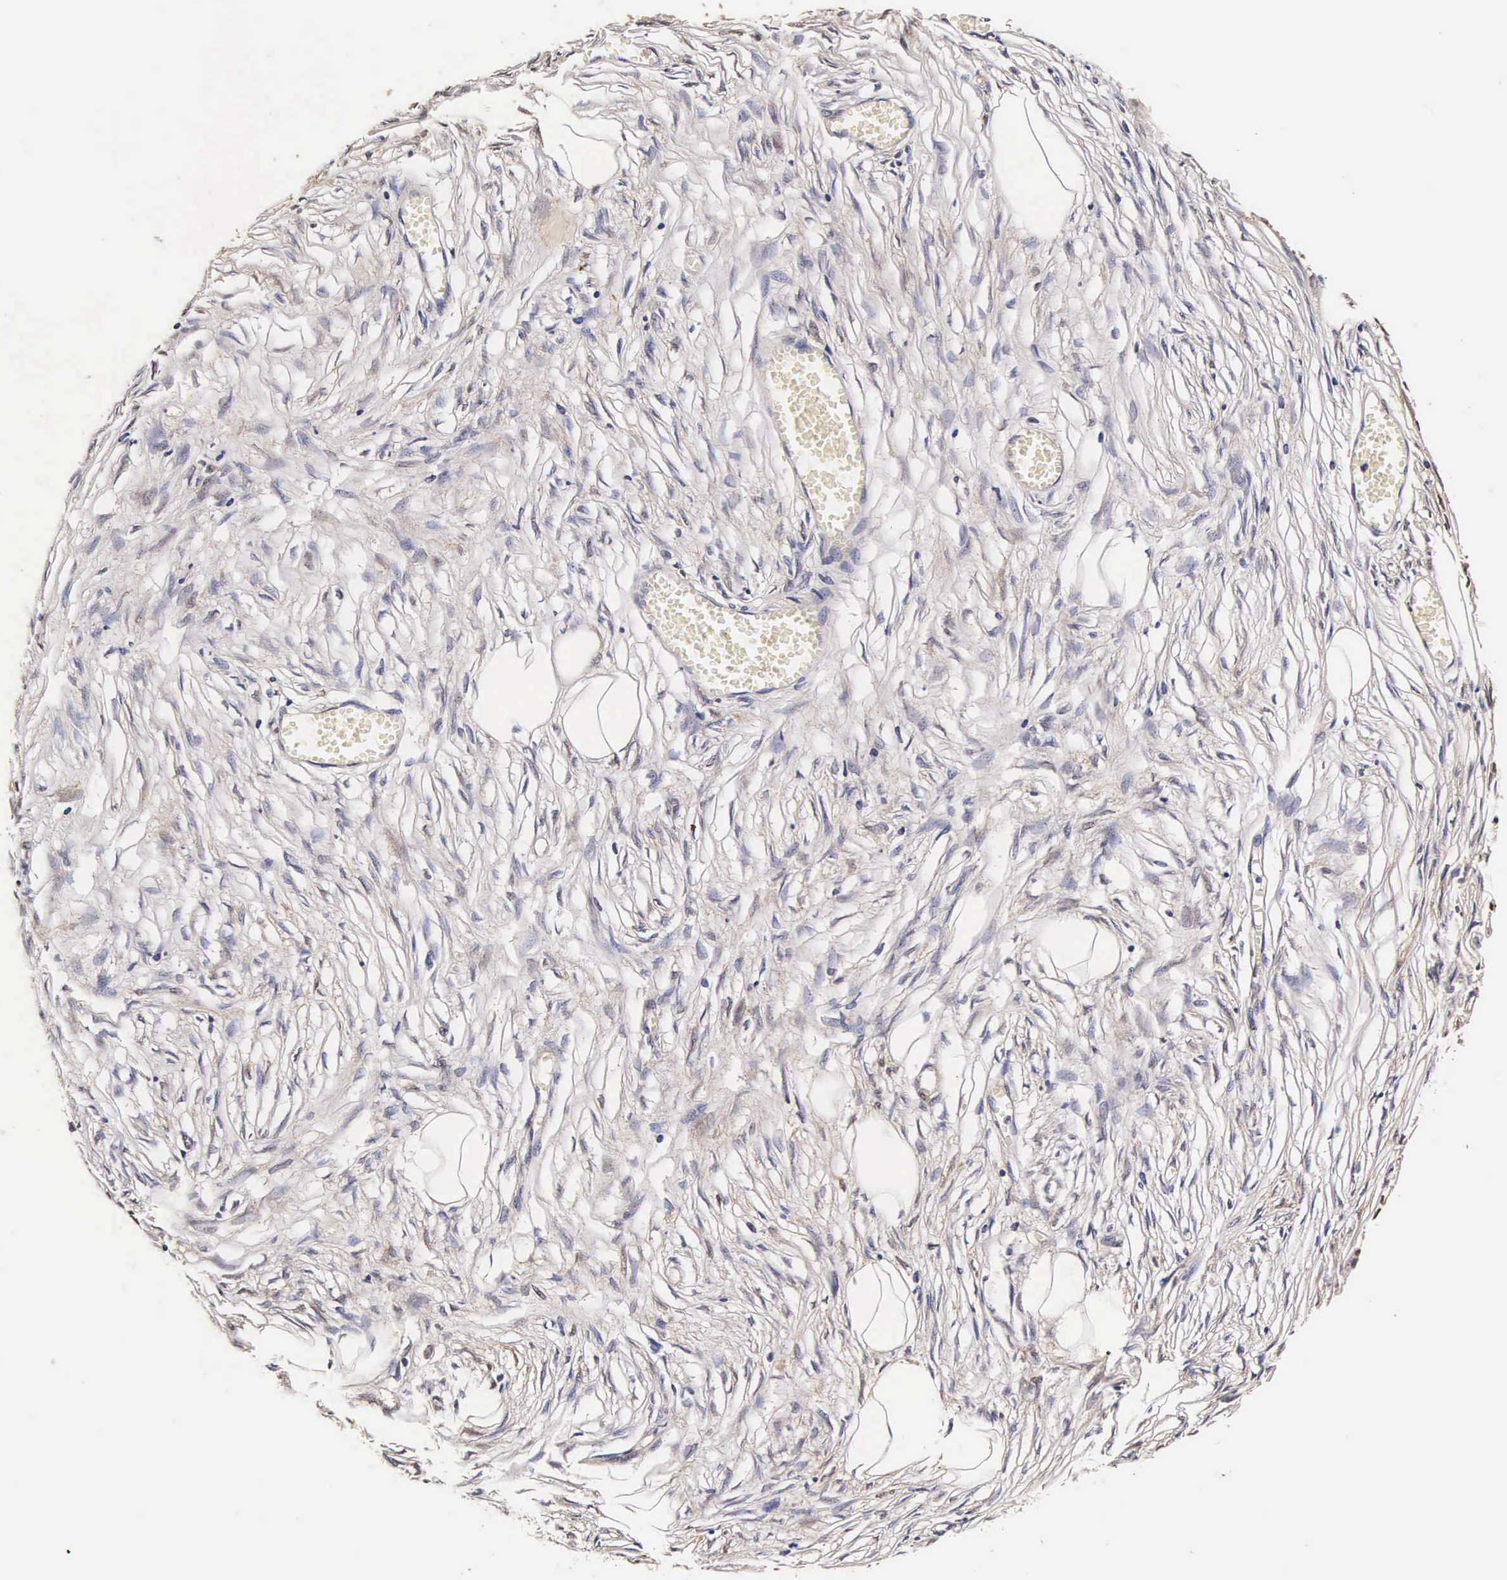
{"staining": {"intensity": "moderate", "quantity": ">75%", "location": "cytoplasmic/membranous,nuclear"}, "tissue": "adipose tissue", "cell_type": "Adipocytes", "image_type": "normal", "snomed": [{"axis": "morphology", "description": "Normal tissue, NOS"}, {"axis": "morphology", "description": "Sarcoma, NOS"}, {"axis": "topography", "description": "Skin"}, {"axis": "topography", "description": "Soft tissue"}], "caption": "The image displays staining of benign adipose tissue, revealing moderate cytoplasmic/membranous,nuclear protein expression (brown color) within adipocytes. (IHC, brightfield microscopy, high magnification).", "gene": "TECPR2", "patient": {"sex": "female", "age": 51}}